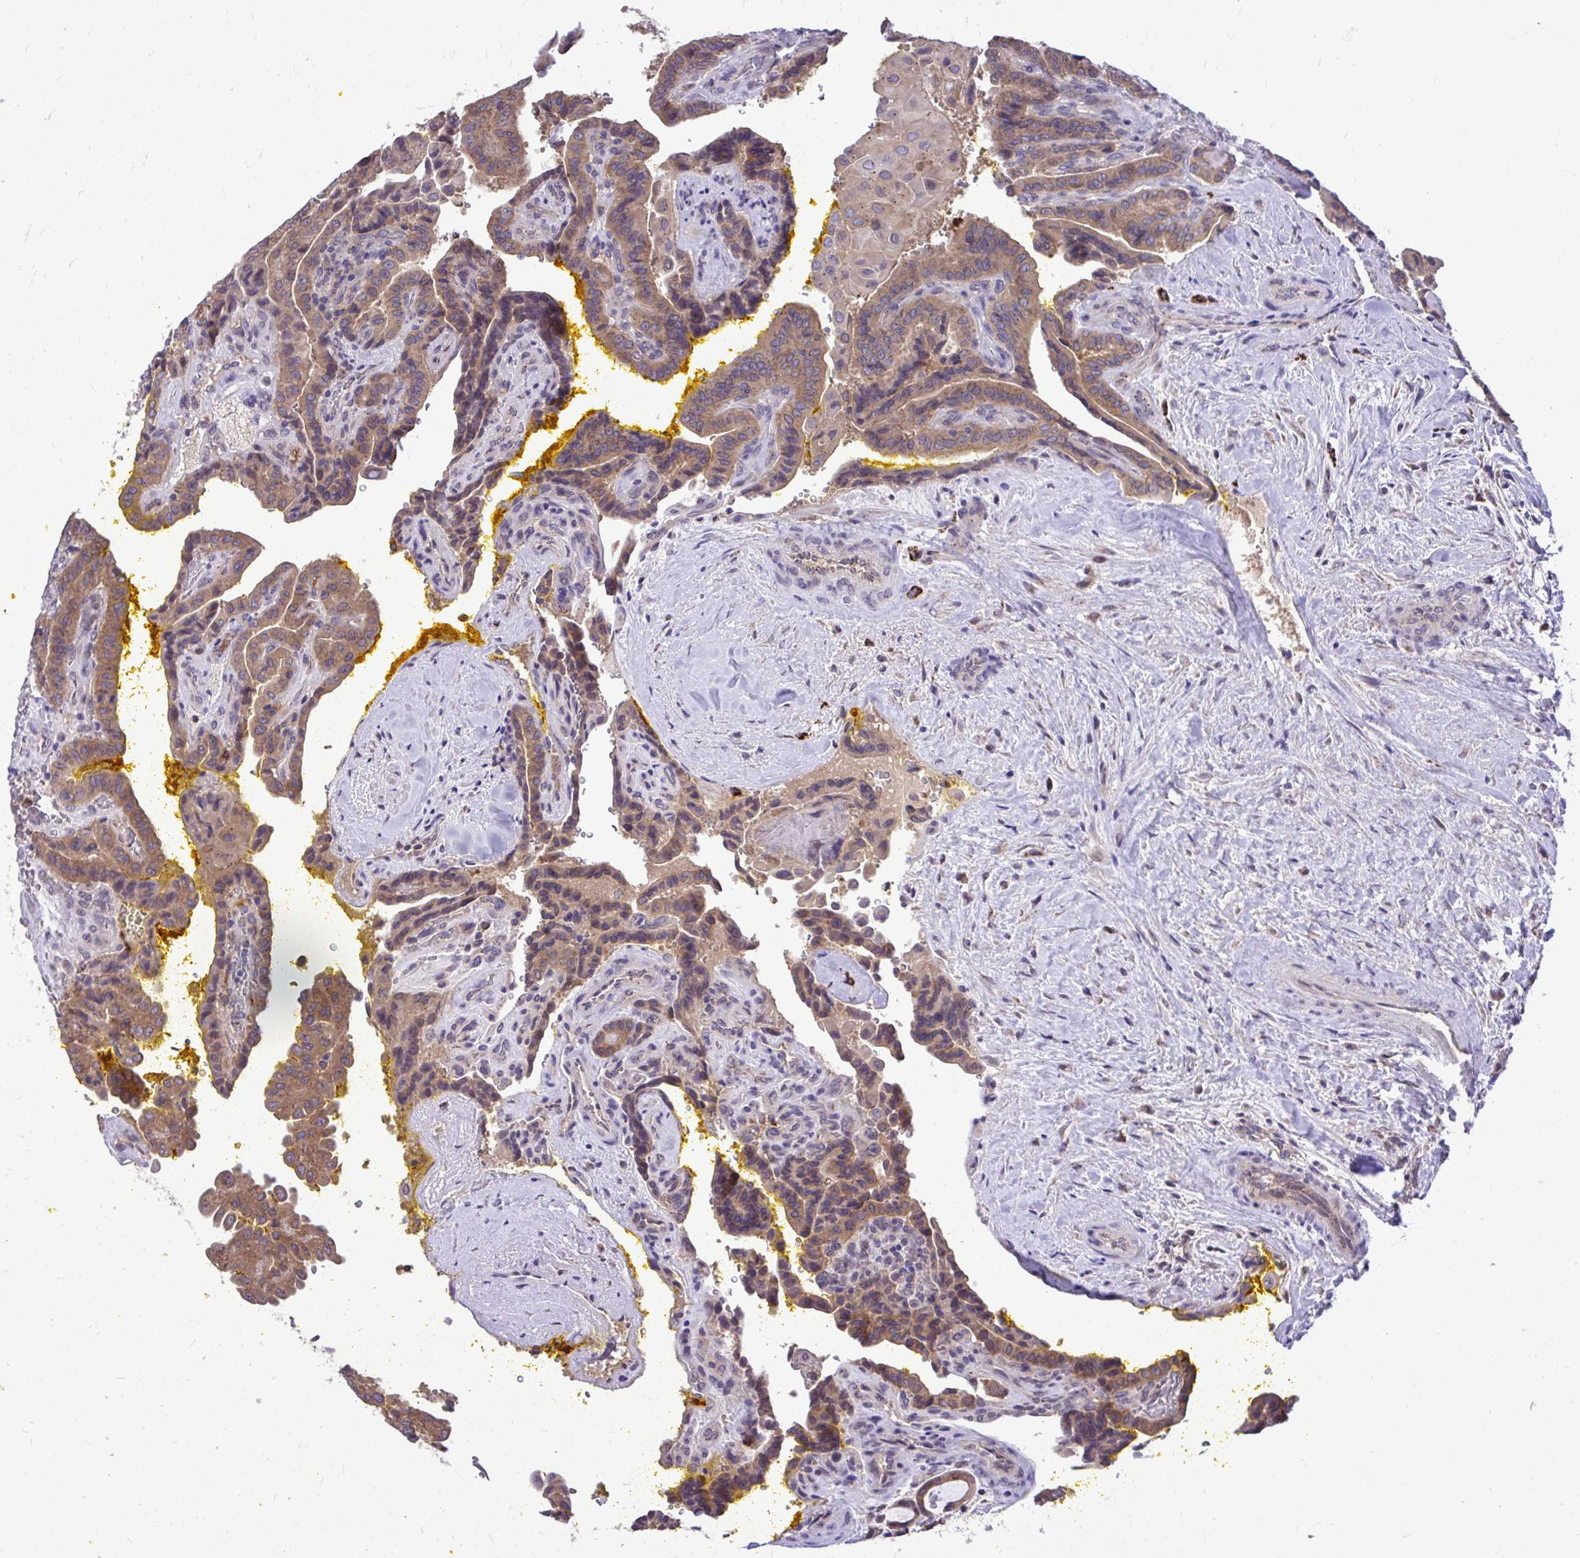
{"staining": {"intensity": "moderate", "quantity": ">75%", "location": "cytoplasmic/membranous"}, "tissue": "thyroid cancer", "cell_type": "Tumor cells", "image_type": "cancer", "snomed": [{"axis": "morphology", "description": "Papillary adenocarcinoma, NOS"}, {"axis": "topography", "description": "Thyroid gland"}], "caption": "Immunohistochemical staining of thyroid papillary adenocarcinoma reveals moderate cytoplasmic/membranous protein positivity in approximately >75% of tumor cells.", "gene": "CEACAM18", "patient": {"sex": "male", "age": 87}}